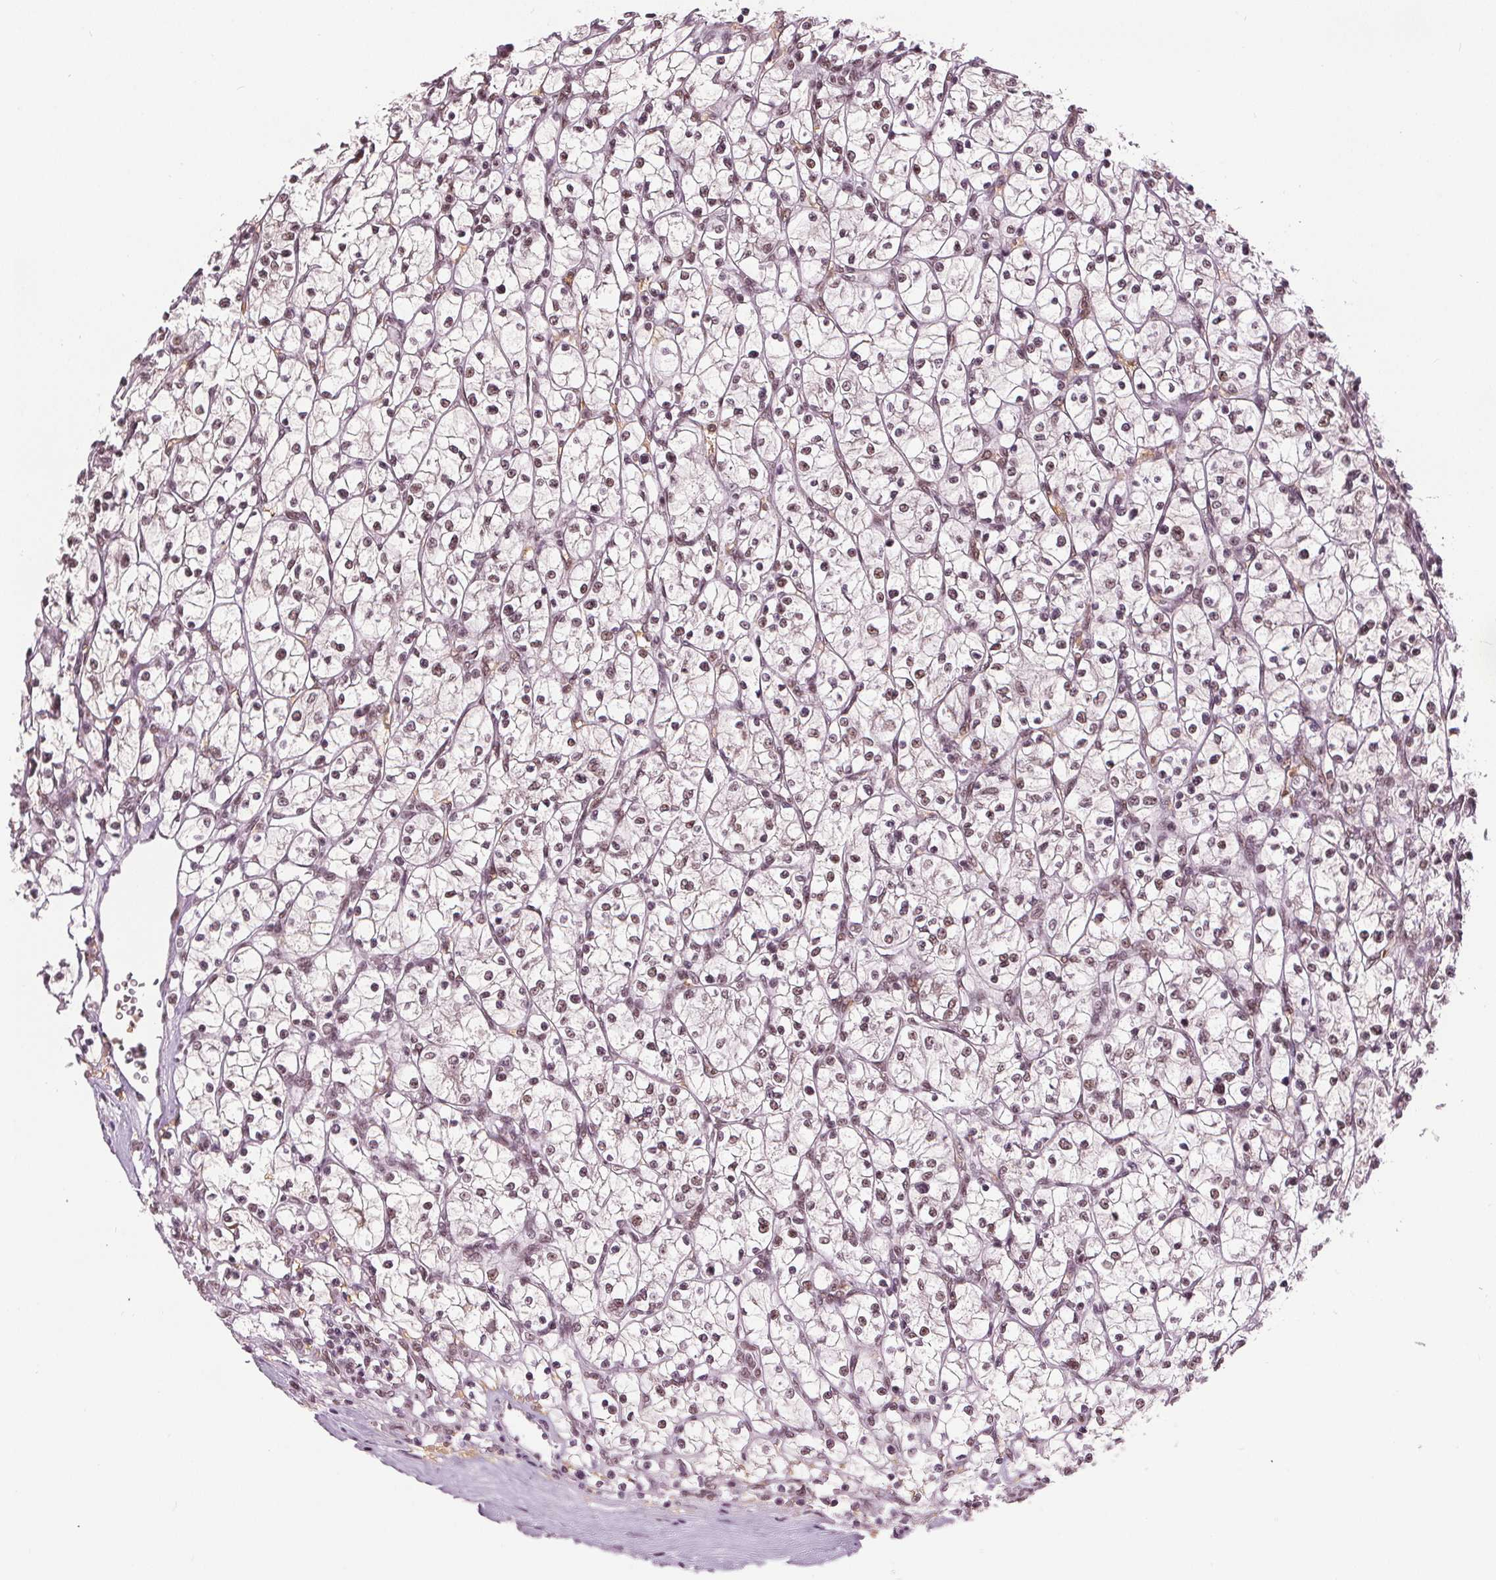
{"staining": {"intensity": "weak", "quantity": ">75%", "location": "nuclear"}, "tissue": "renal cancer", "cell_type": "Tumor cells", "image_type": "cancer", "snomed": [{"axis": "morphology", "description": "Adenocarcinoma, NOS"}, {"axis": "topography", "description": "Kidney"}], "caption": "An IHC micrograph of neoplastic tissue is shown. Protein staining in brown shows weak nuclear positivity in adenocarcinoma (renal) within tumor cells.", "gene": "IWS1", "patient": {"sex": "female", "age": 64}}